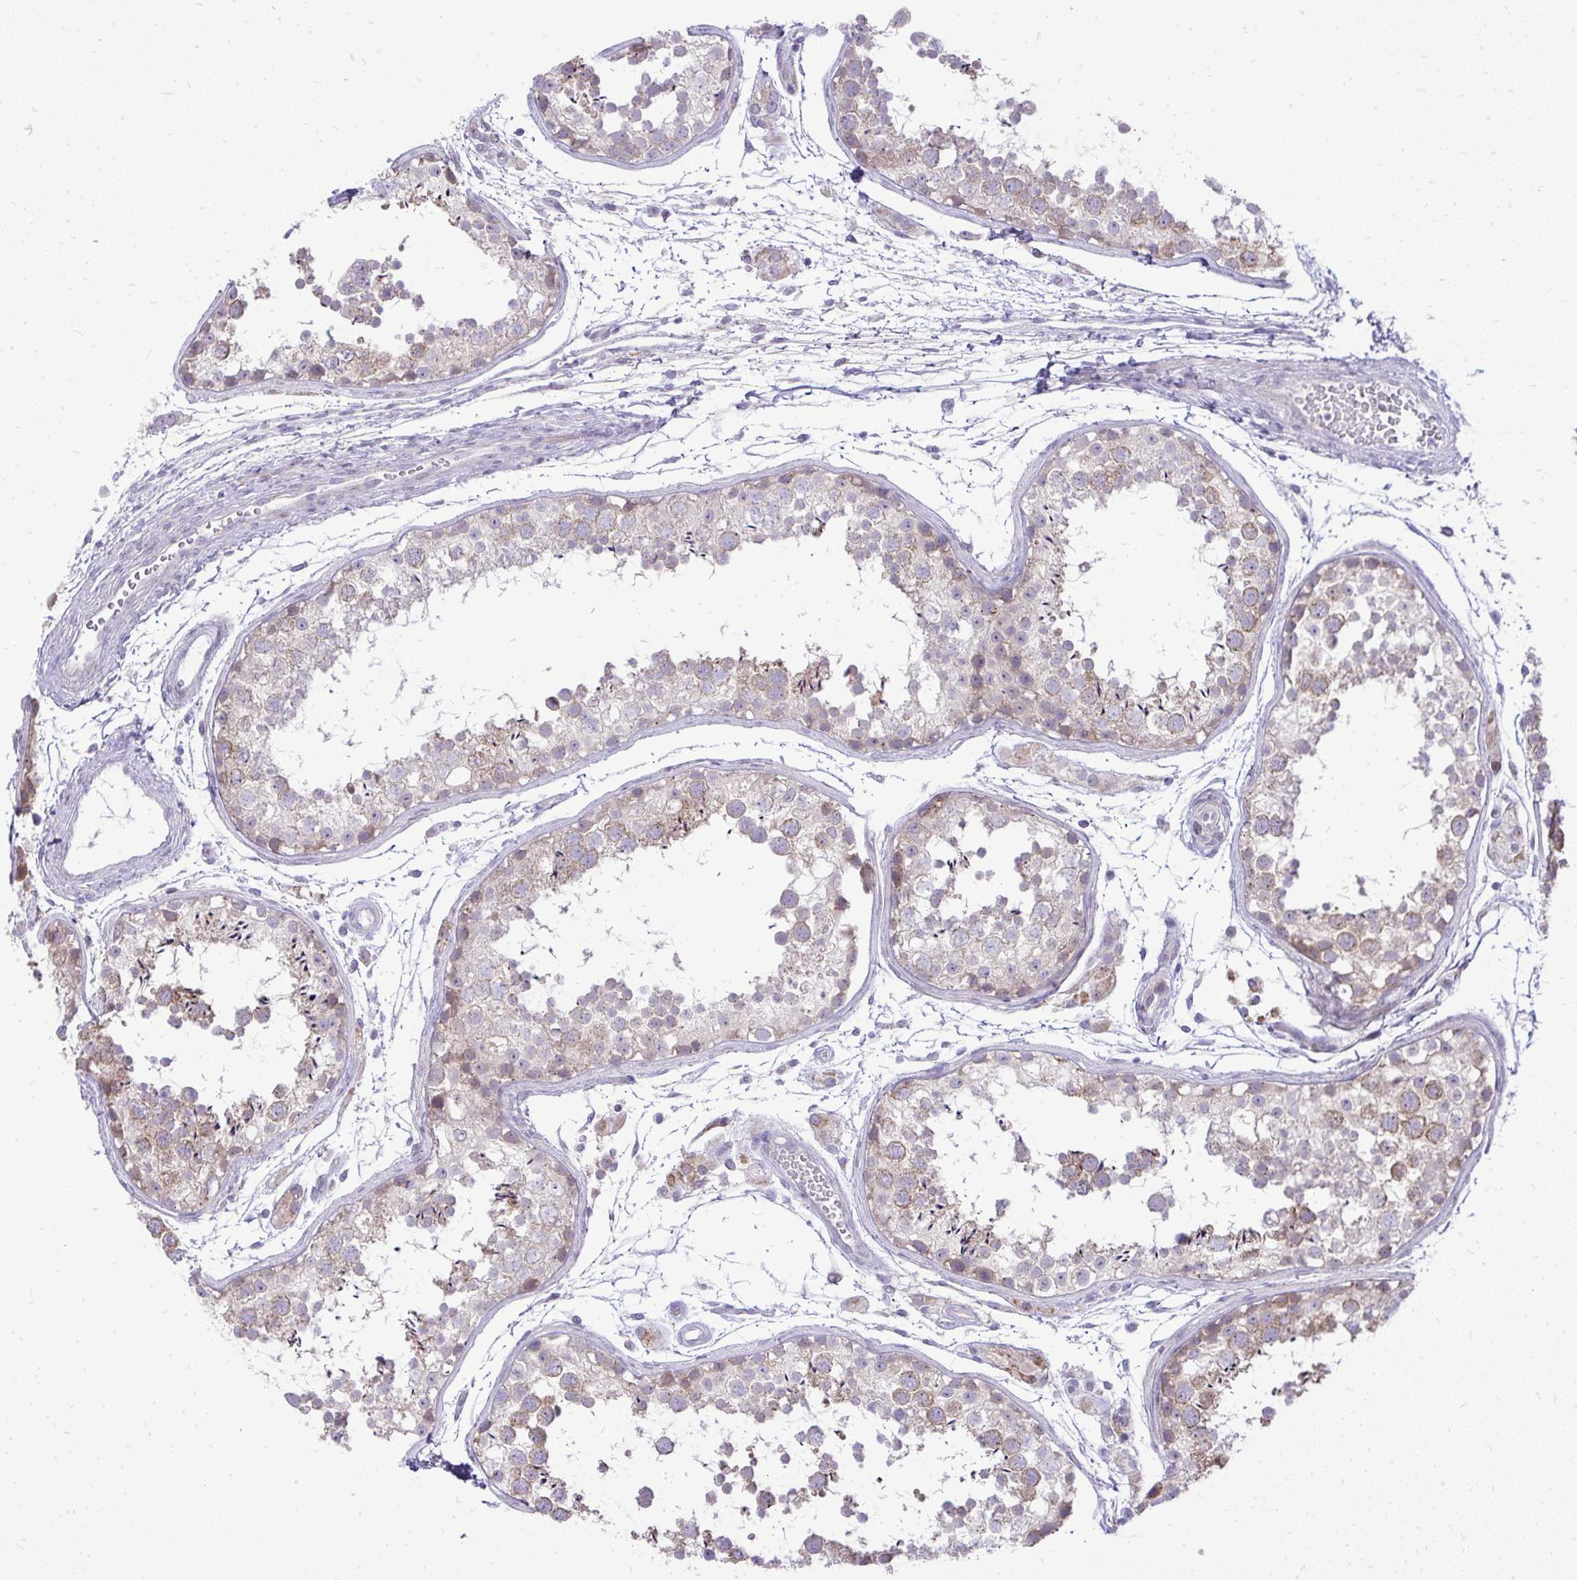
{"staining": {"intensity": "moderate", "quantity": "25%-75%", "location": "cytoplasmic/membranous"}, "tissue": "testis", "cell_type": "Cells in seminiferous ducts", "image_type": "normal", "snomed": [{"axis": "morphology", "description": "Normal tissue, NOS"}, {"axis": "topography", "description": "Testis"}], "caption": "Protein staining exhibits moderate cytoplasmic/membranous staining in approximately 25%-75% of cells in seminiferous ducts in normal testis. (Brightfield microscopy of DAB IHC at high magnification).", "gene": "OR8D1", "patient": {"sex": "male", "age": 29}}